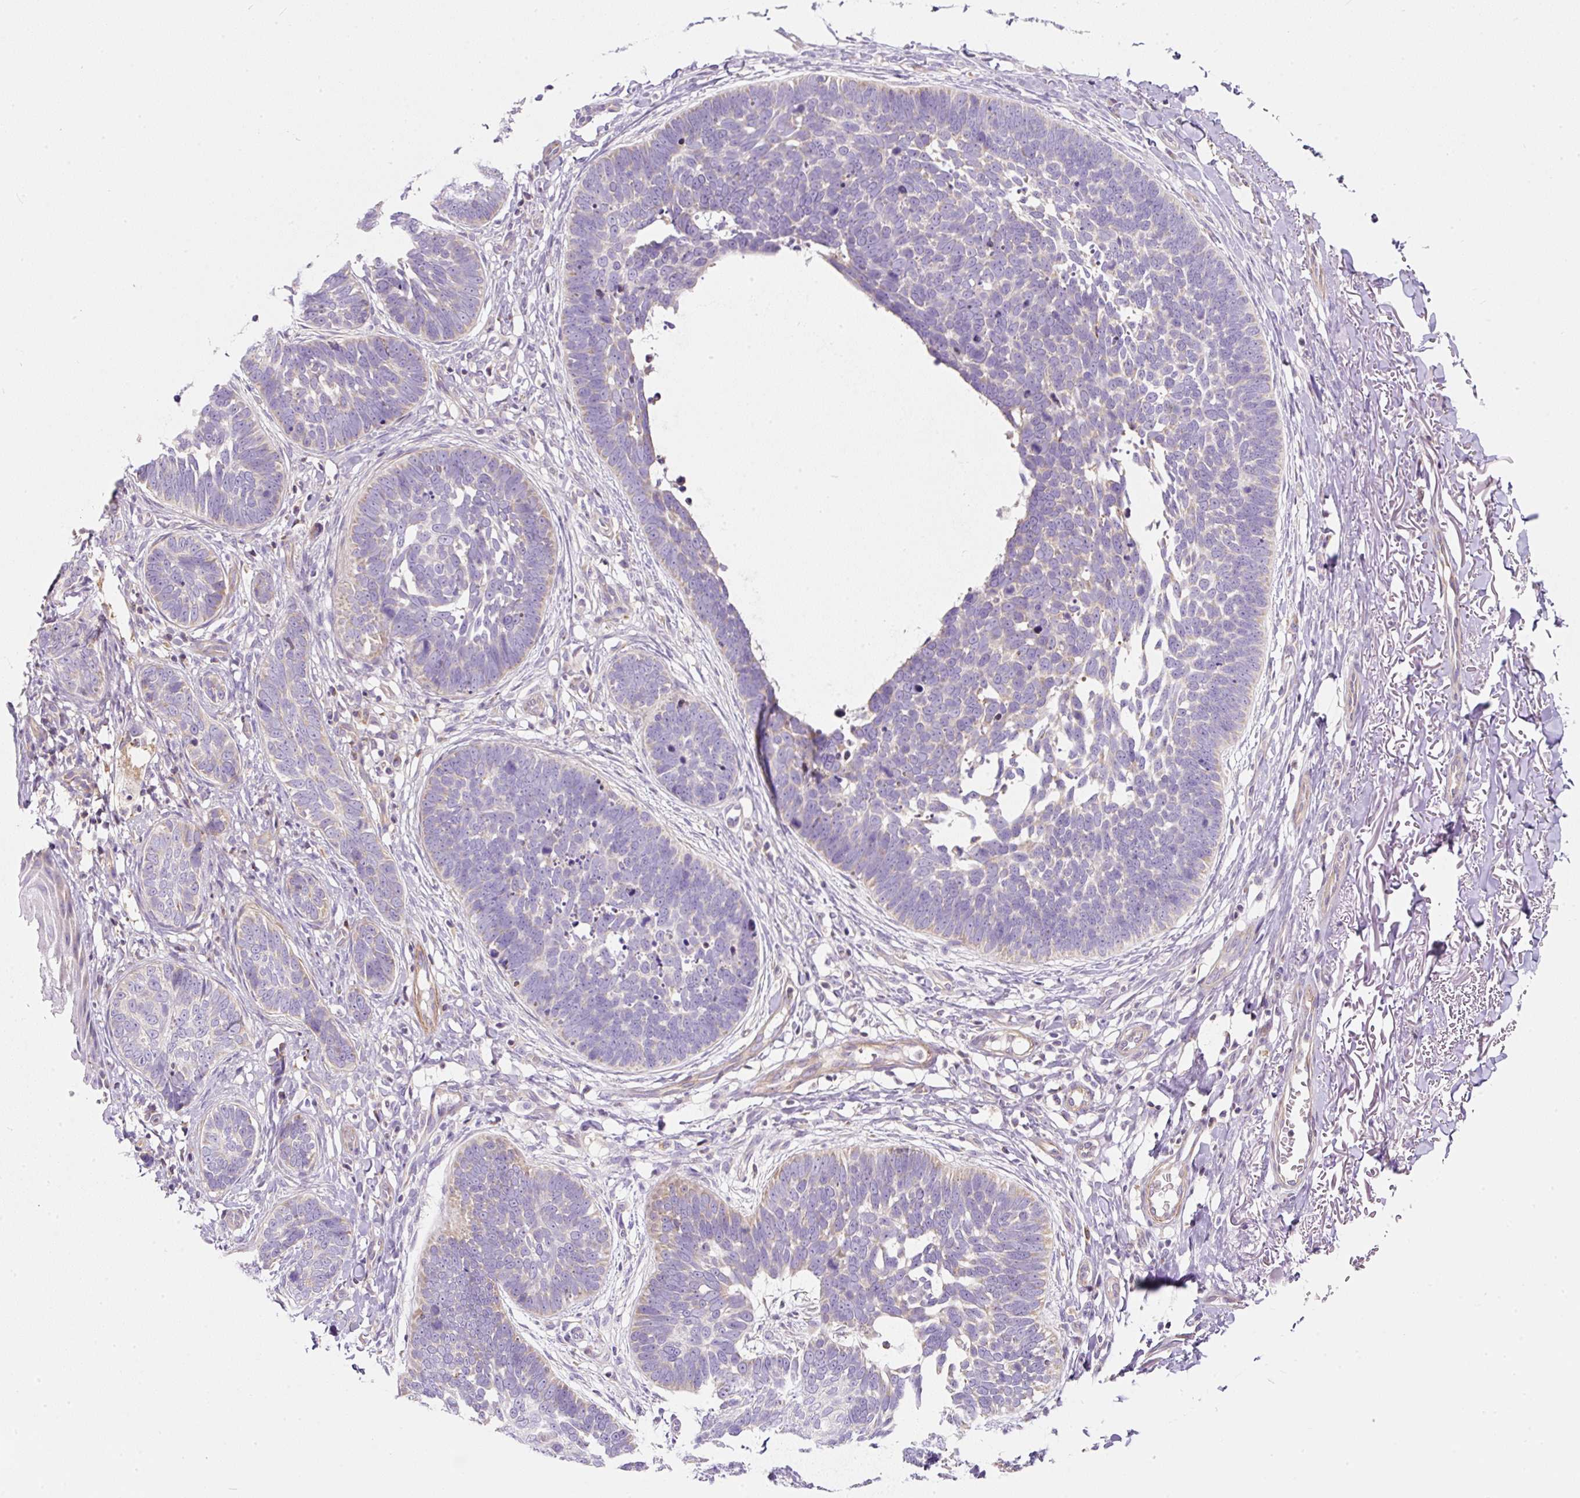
{"staining": {"intensity": "negative", "quantity": "none", "location": "none"}, "tissue": "skin cancer", "cell_type": "Tumor cells", "image_type": "cancer", "snomed": [{"axis": "morphology", "description": "Normal tissue, NOS"}, {"axis": "morphology", "description": "Basal cell carcinoma"}, {"axis": "topography", "description": "Skin"}], "caption": "Tumor cells are negative for brown protein staining in basal cell carcinoma (skin).", "gene": "ERAP2", "patient": {"sex": "male", "age": 77}}